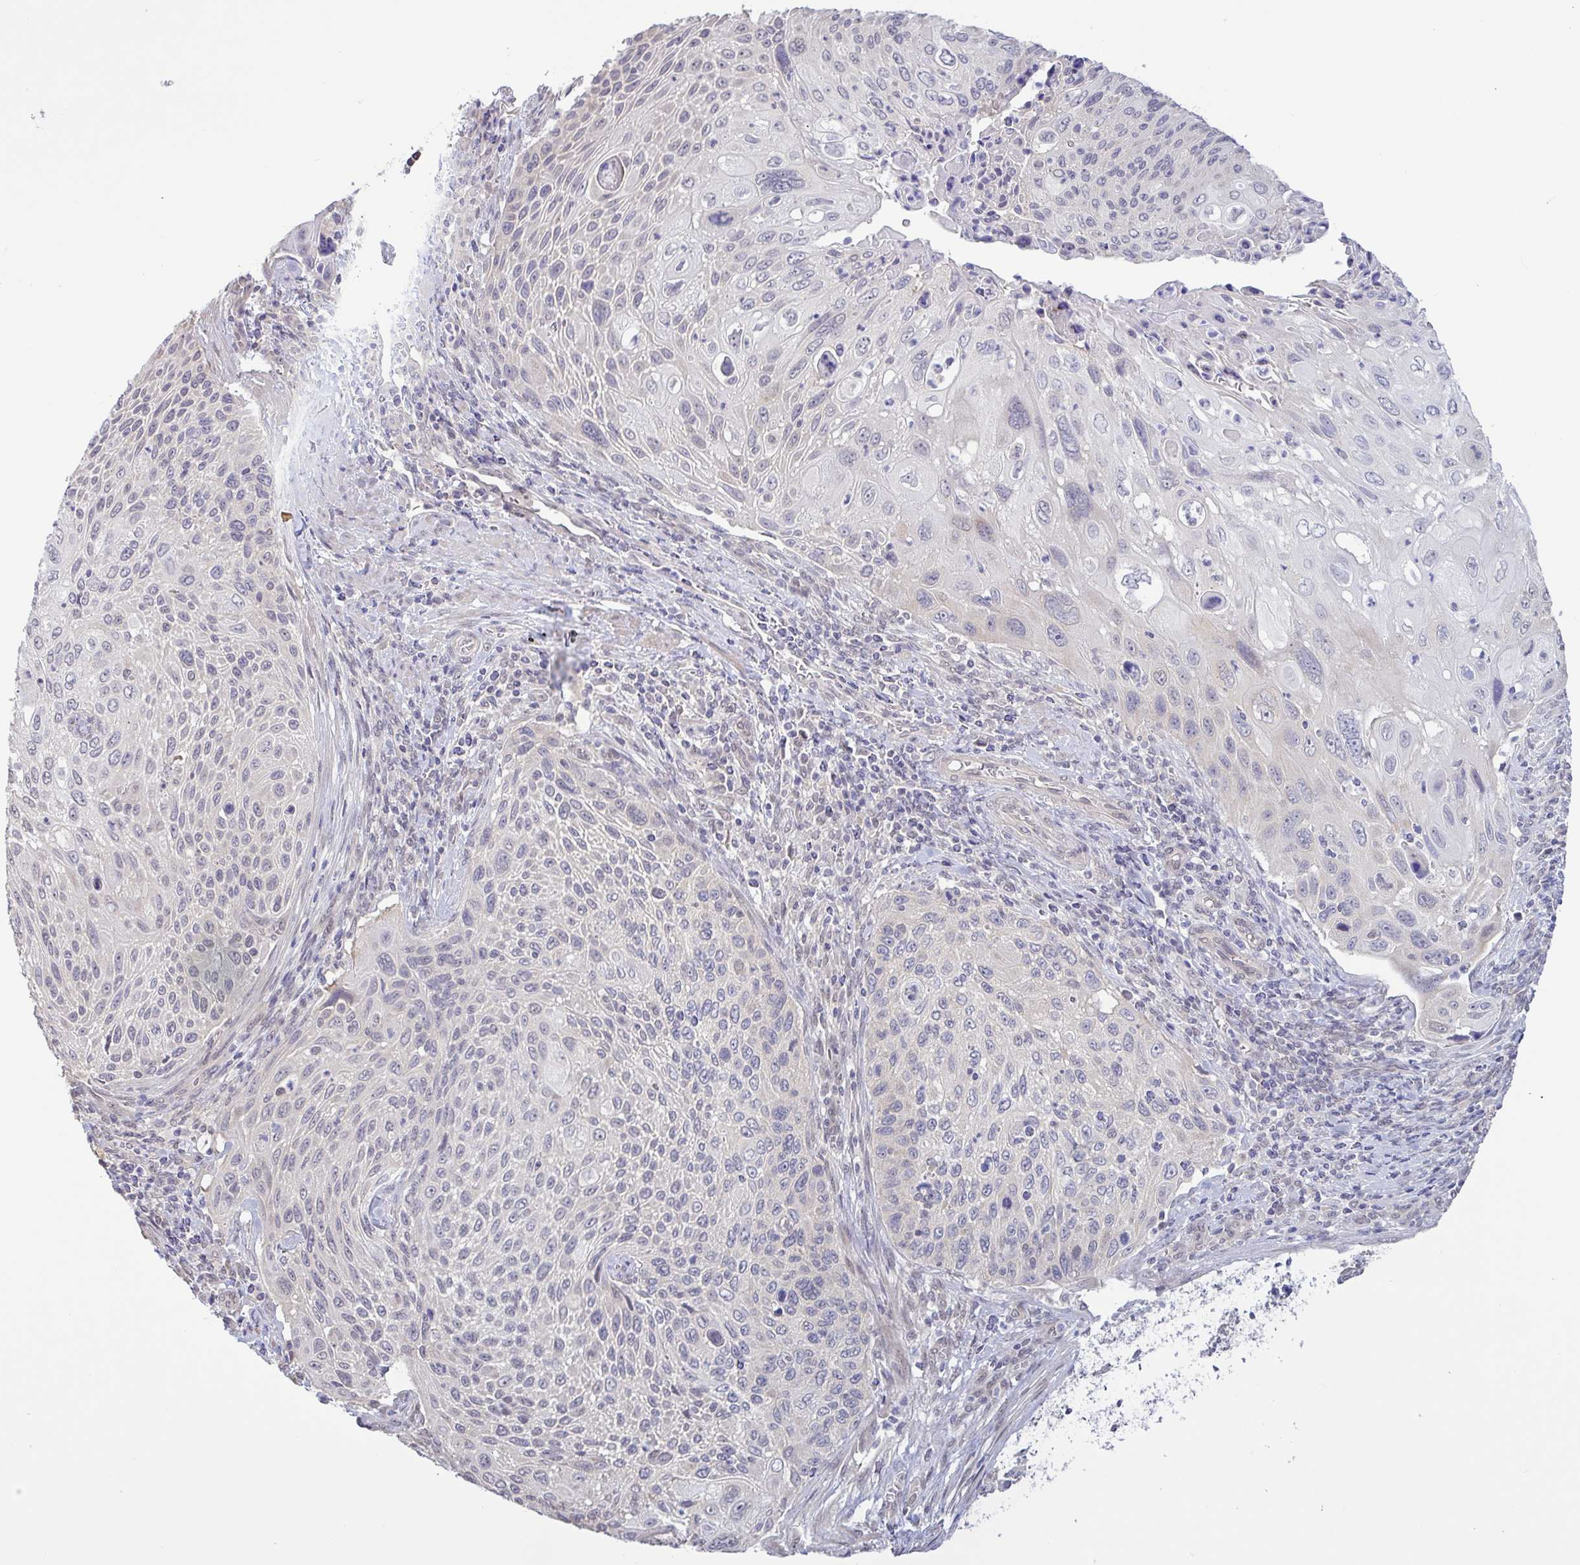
{"staining": {"intensity": "negative", "quantity": "none", "location": "none"}, "tissue": "cervical cancer", "cell_type": "Tumor cells", "image_type": "cancer", "snomed": [{"axis": "morphology", "description": "Squamous cell carcinoma, NOS"}, {"axis": "topography", "description": "Cervix"}], "caption": "Tumor cells are negative for brown protein staining in squamous cell carcinoma (cervical).", "gene": "HYPK", "patient": {"sex": "female", "age": 70}}